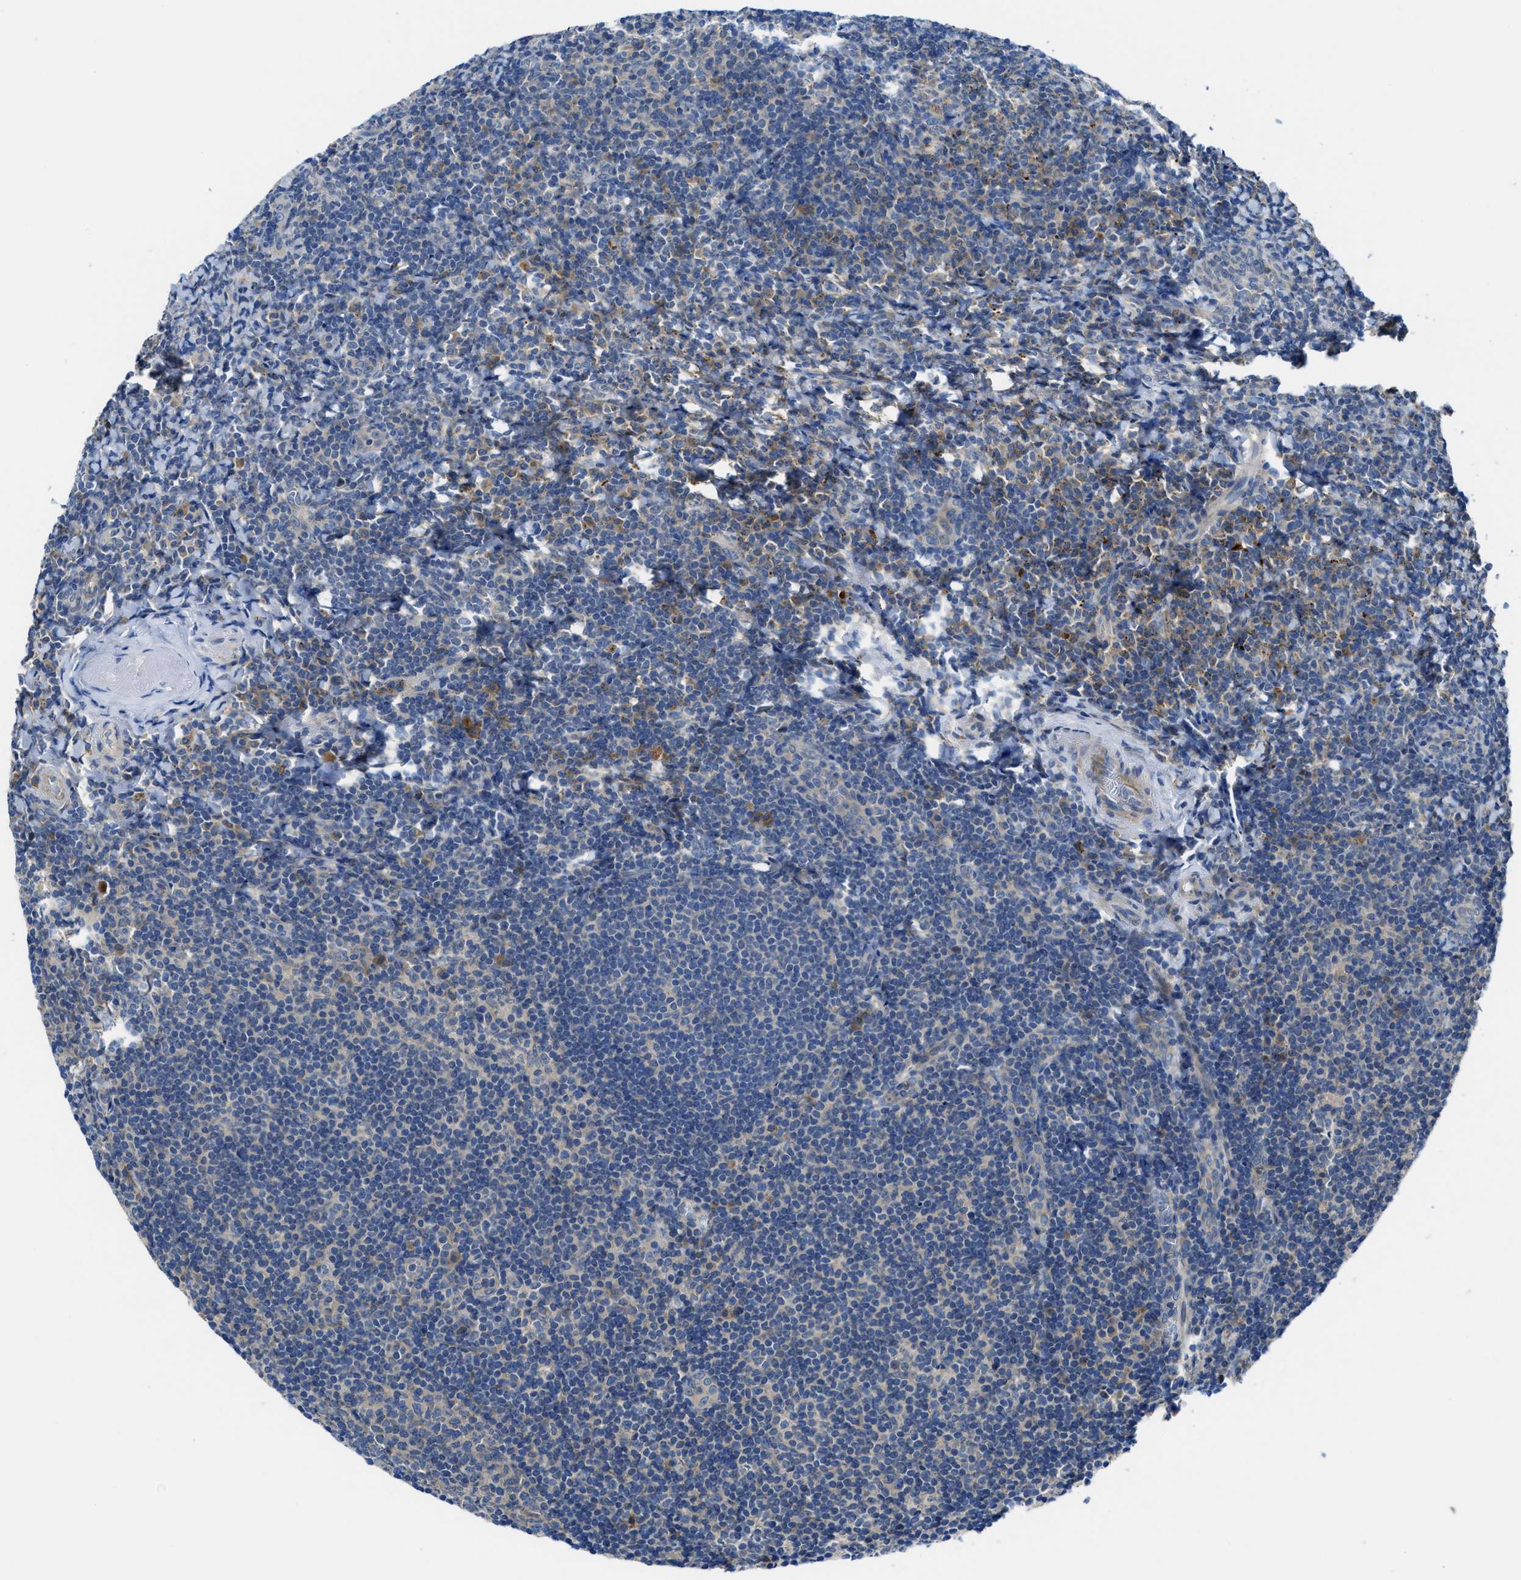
{"staining": {"intensity": "moderate", "quantity": "<25%", "location": "cytoplasmic/membranous"}, "tissue": "tonsil", "cell_type": "Germinal center cells", "image_type": "normal", "snomed": [{"axis": "morphology", "description": "Normal tissue, NOS"}, {"axis": "topography", "description": "Tonsil"}], "caption": "Immunohistochemistry (IHC) photomicrograph of normal tonsil stained for a protein (brown), which exhibits low levels of moderate cytoplasmic/membranous staining in about <25% of germinal center cells.", "gene": "MAP3K20", "patient": {"sex": "male", "age": 37}}